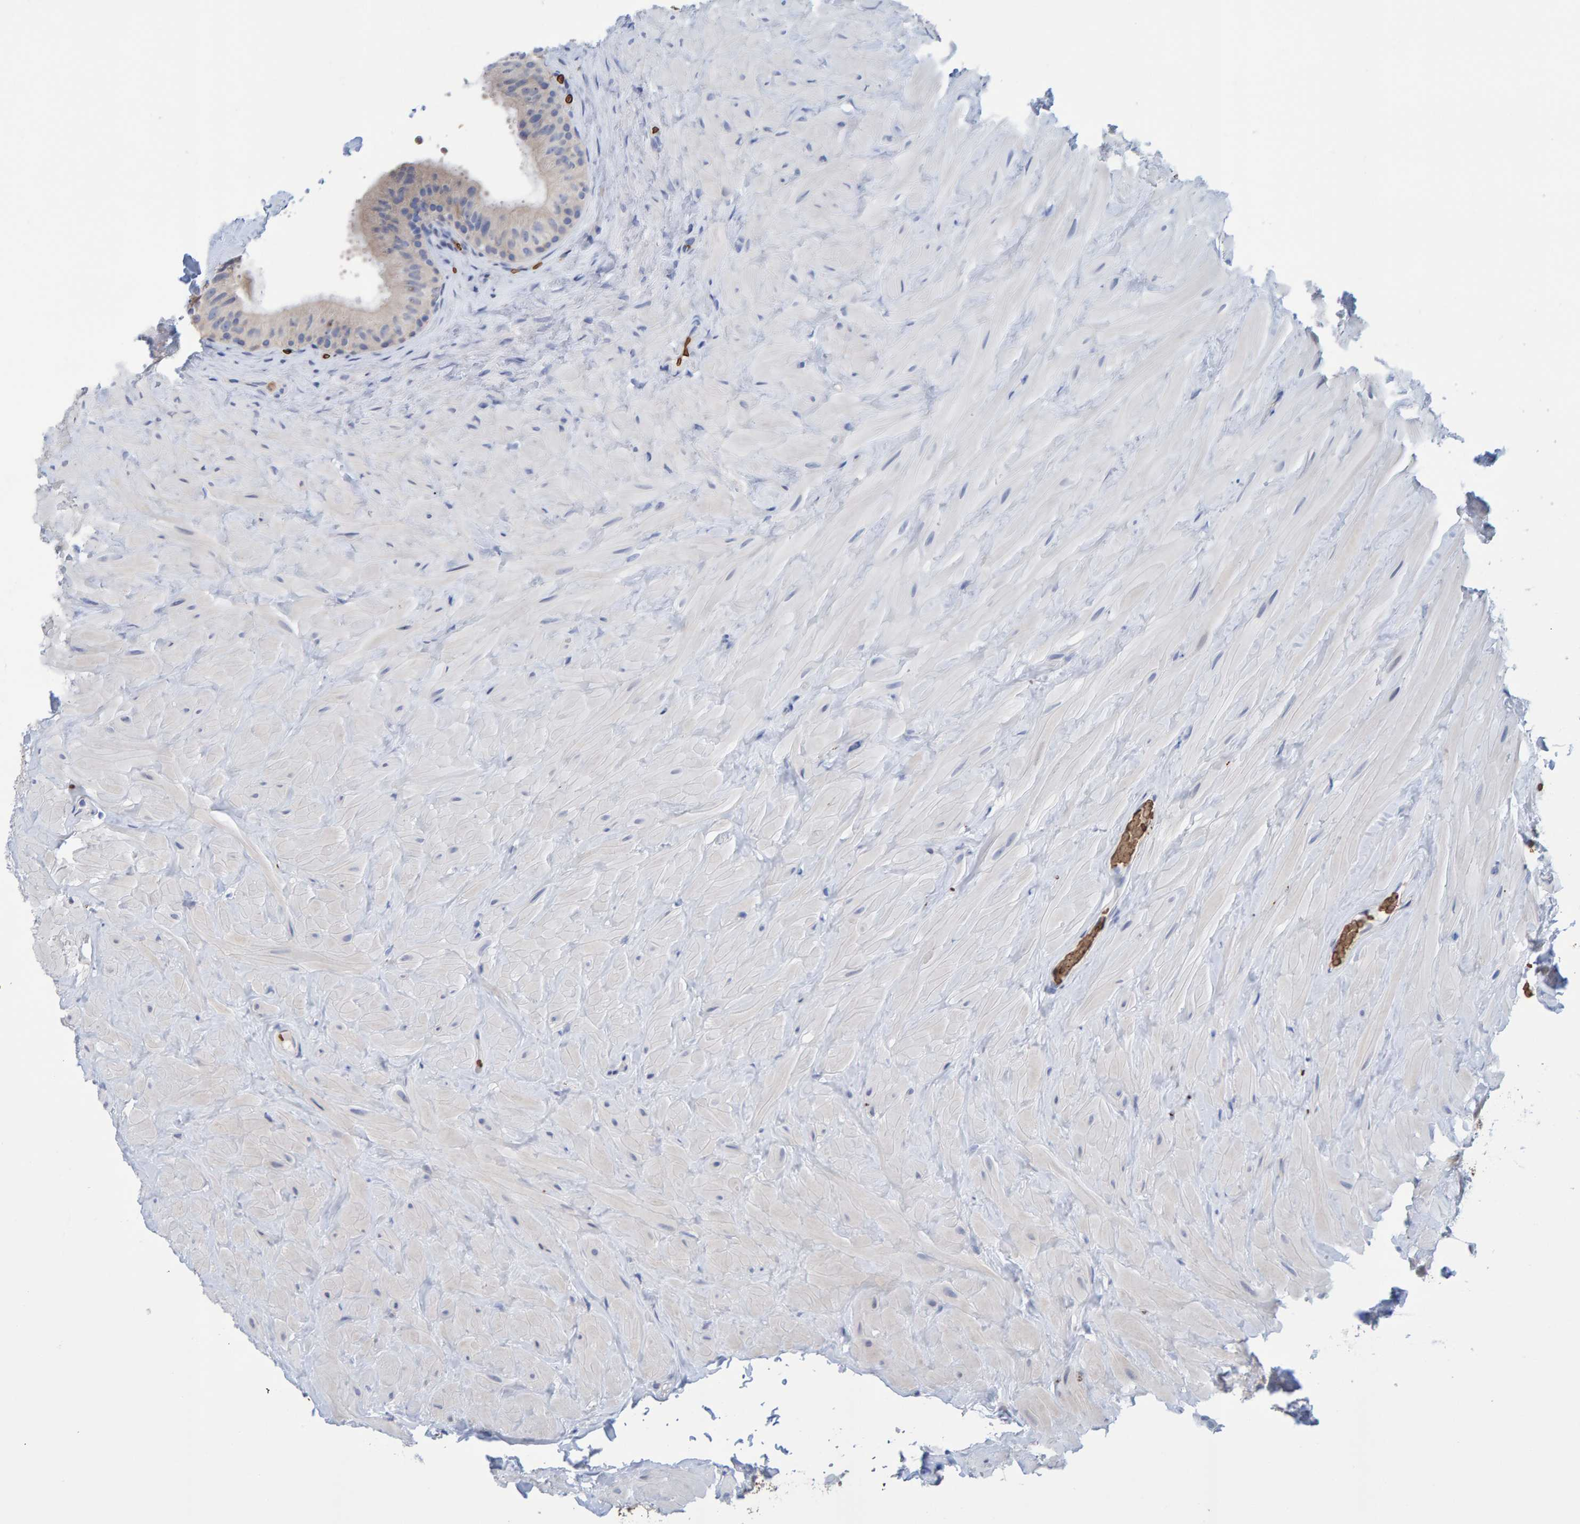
{"staining": {"intensity": "weak", "quantity": ">75%", "location": "cytoplasmic/membranous"}, "tissue": "epididymis", "cell_type": "Glandular cells", "image_type": "normal", "snomed": [{"axis": "morphology", "description": "Normal tissue, NOS"}, {"axis": "topography", "description": "Vascular tissue"}, {"axis": "topography", "description": "Epididymis"}], "caption": "Immunohistochemical staining of benign epididymis displays >75% levels of weak cytoplasmic/membranous protein staining in approximately >75% of glandular cells.", "gene": "VPS9D1", "patient": {"sex": "male", "age": 49}}